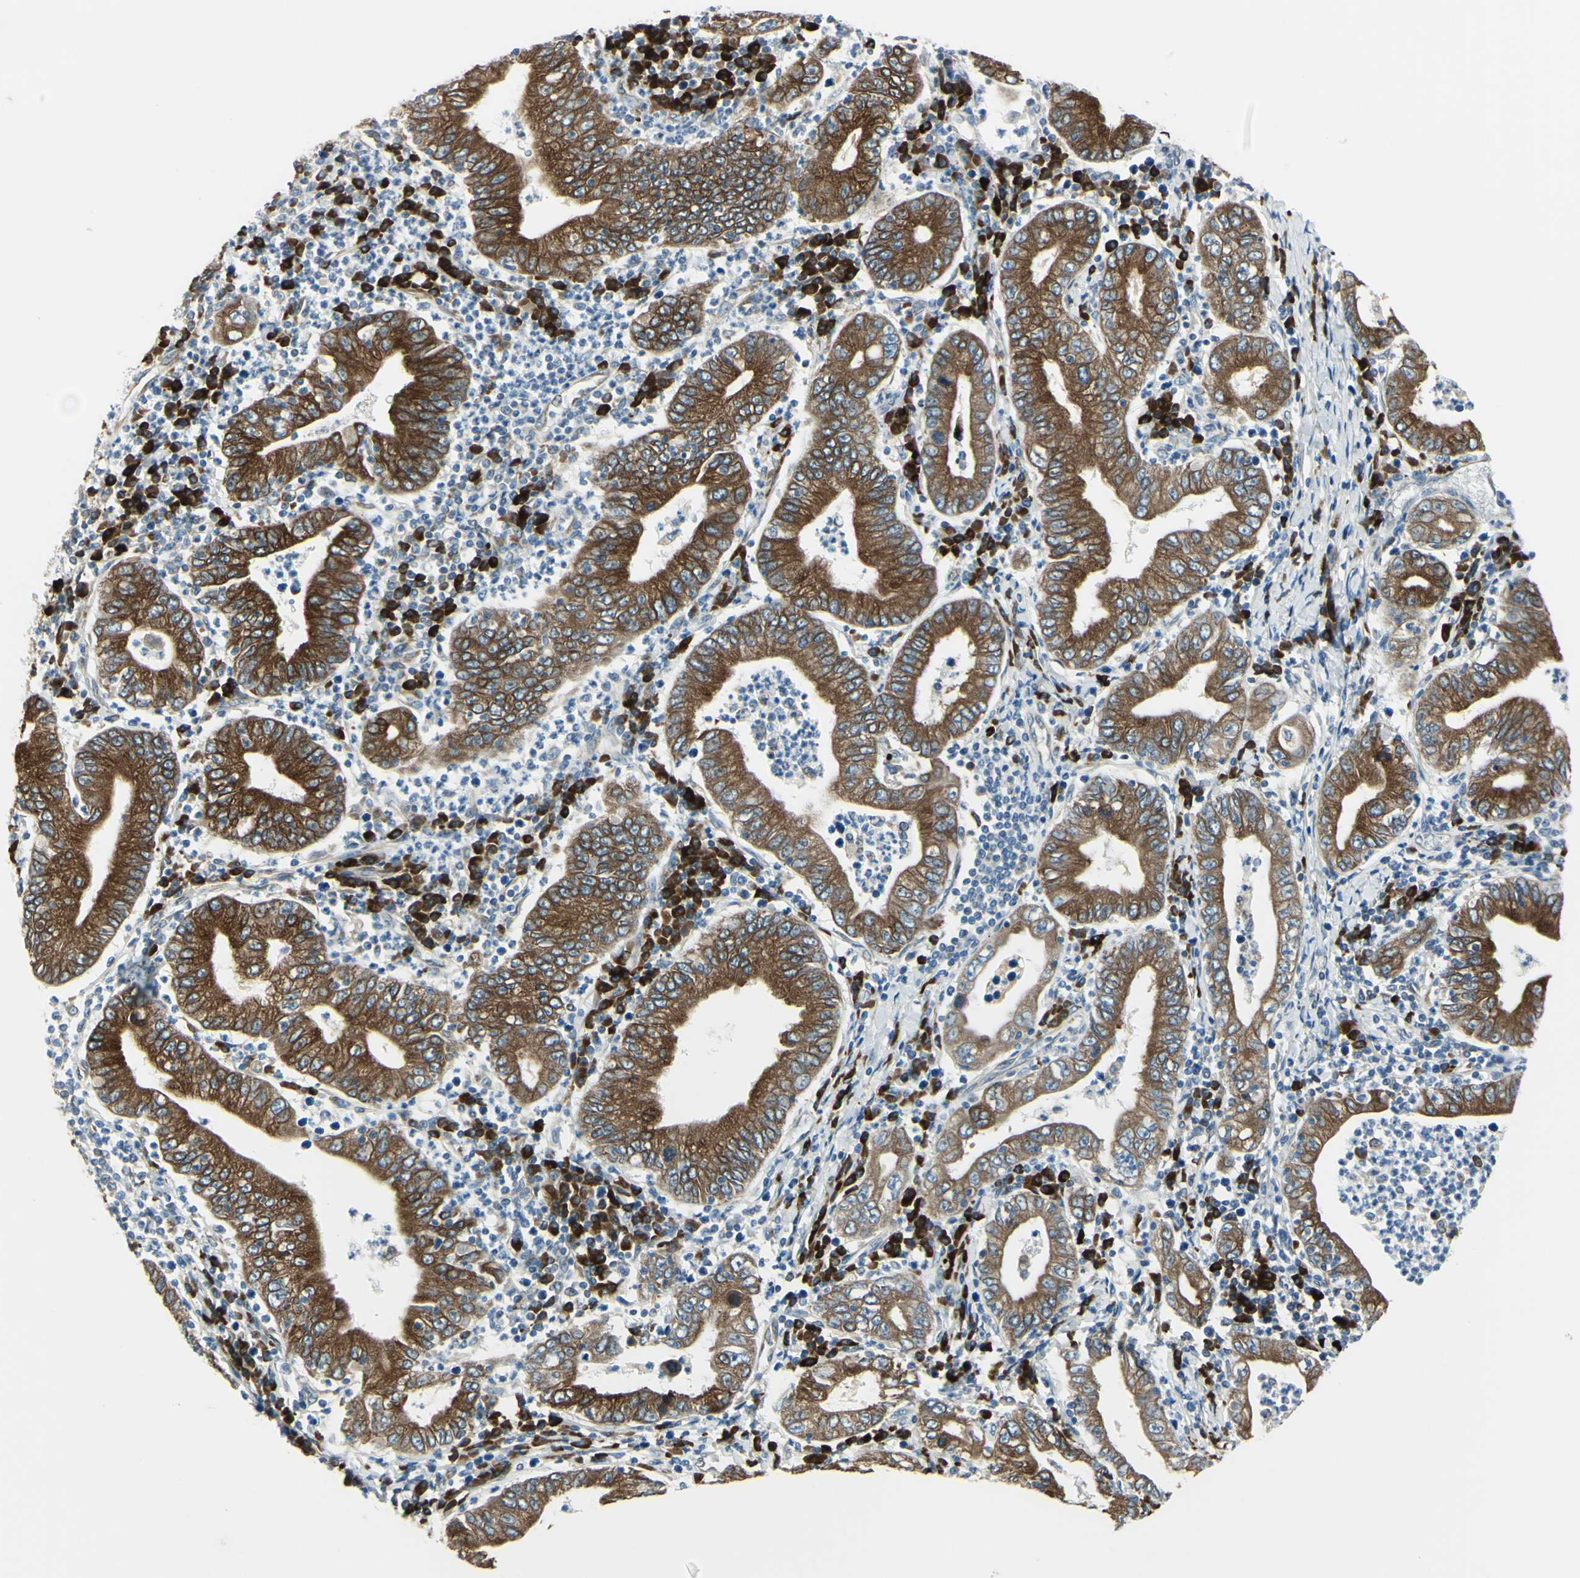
{"staining": {"intensity": "strong", "quantity": ">75%", "location": "cytoplasmic/membranous"}, "tissue": "stomach cancer", "cell_type": "Tumor cells", "image_type": "cancer", "snomed": [{"axis": "morphology", "description": "Normal tissue, NOS"}, {"axis": "morphology", "description": "Adenocarcinoma, NOS"}, {"axis": "topography", "description": "Esophagus"}, {"axis": "topography", "description": "Stomach, upper"}, {"axis": "topography", "description": "Peripheral nerve tissue"}], "caption": "Tumor cells show strong cytoplasmic/membranous expression in about >75% of cells in stomach adenocarcinoma.", "gene": "SELENOS", "patient": {"sex": "male", "age": 62}}